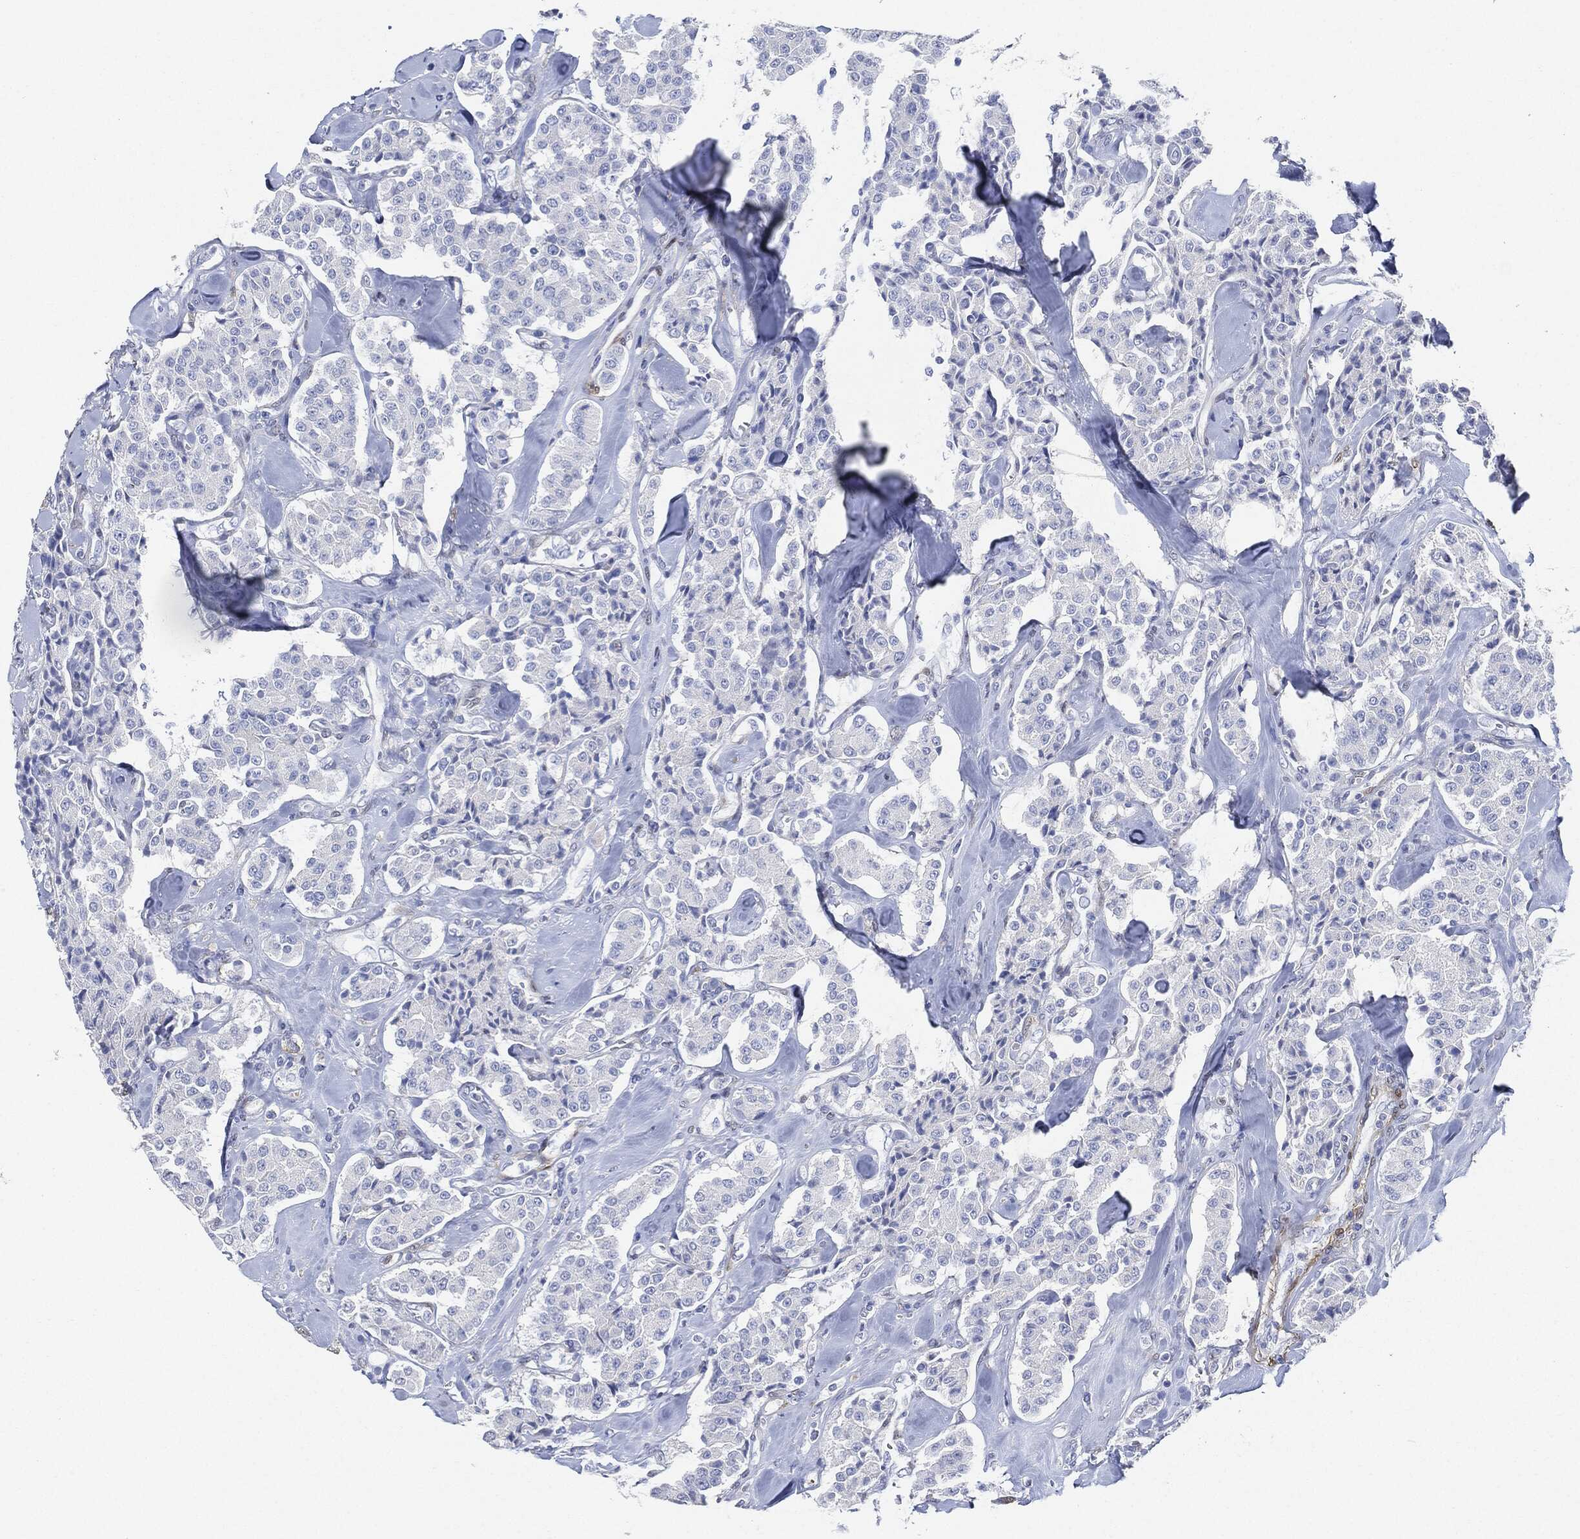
{"staining": {"intensity": "negative", "quantity": "none", "location": "none"}, "tissue": "carcinoid", "cell_type": "Tumor cells", "image_type": "cancer", "snomed": [{"axis": "morphology", "description": "Carcinoid, malignant, NOS"}, {"axis": "topography", "description": "Pancreas"}], "caption": "A high-resolution histopathology image shows immunohistochemistry staining of carcinoid, which reveals no significant positivity in tumor cells.", "gene": "TAGLN", "patient": {"sex": "male", "age": 41}}